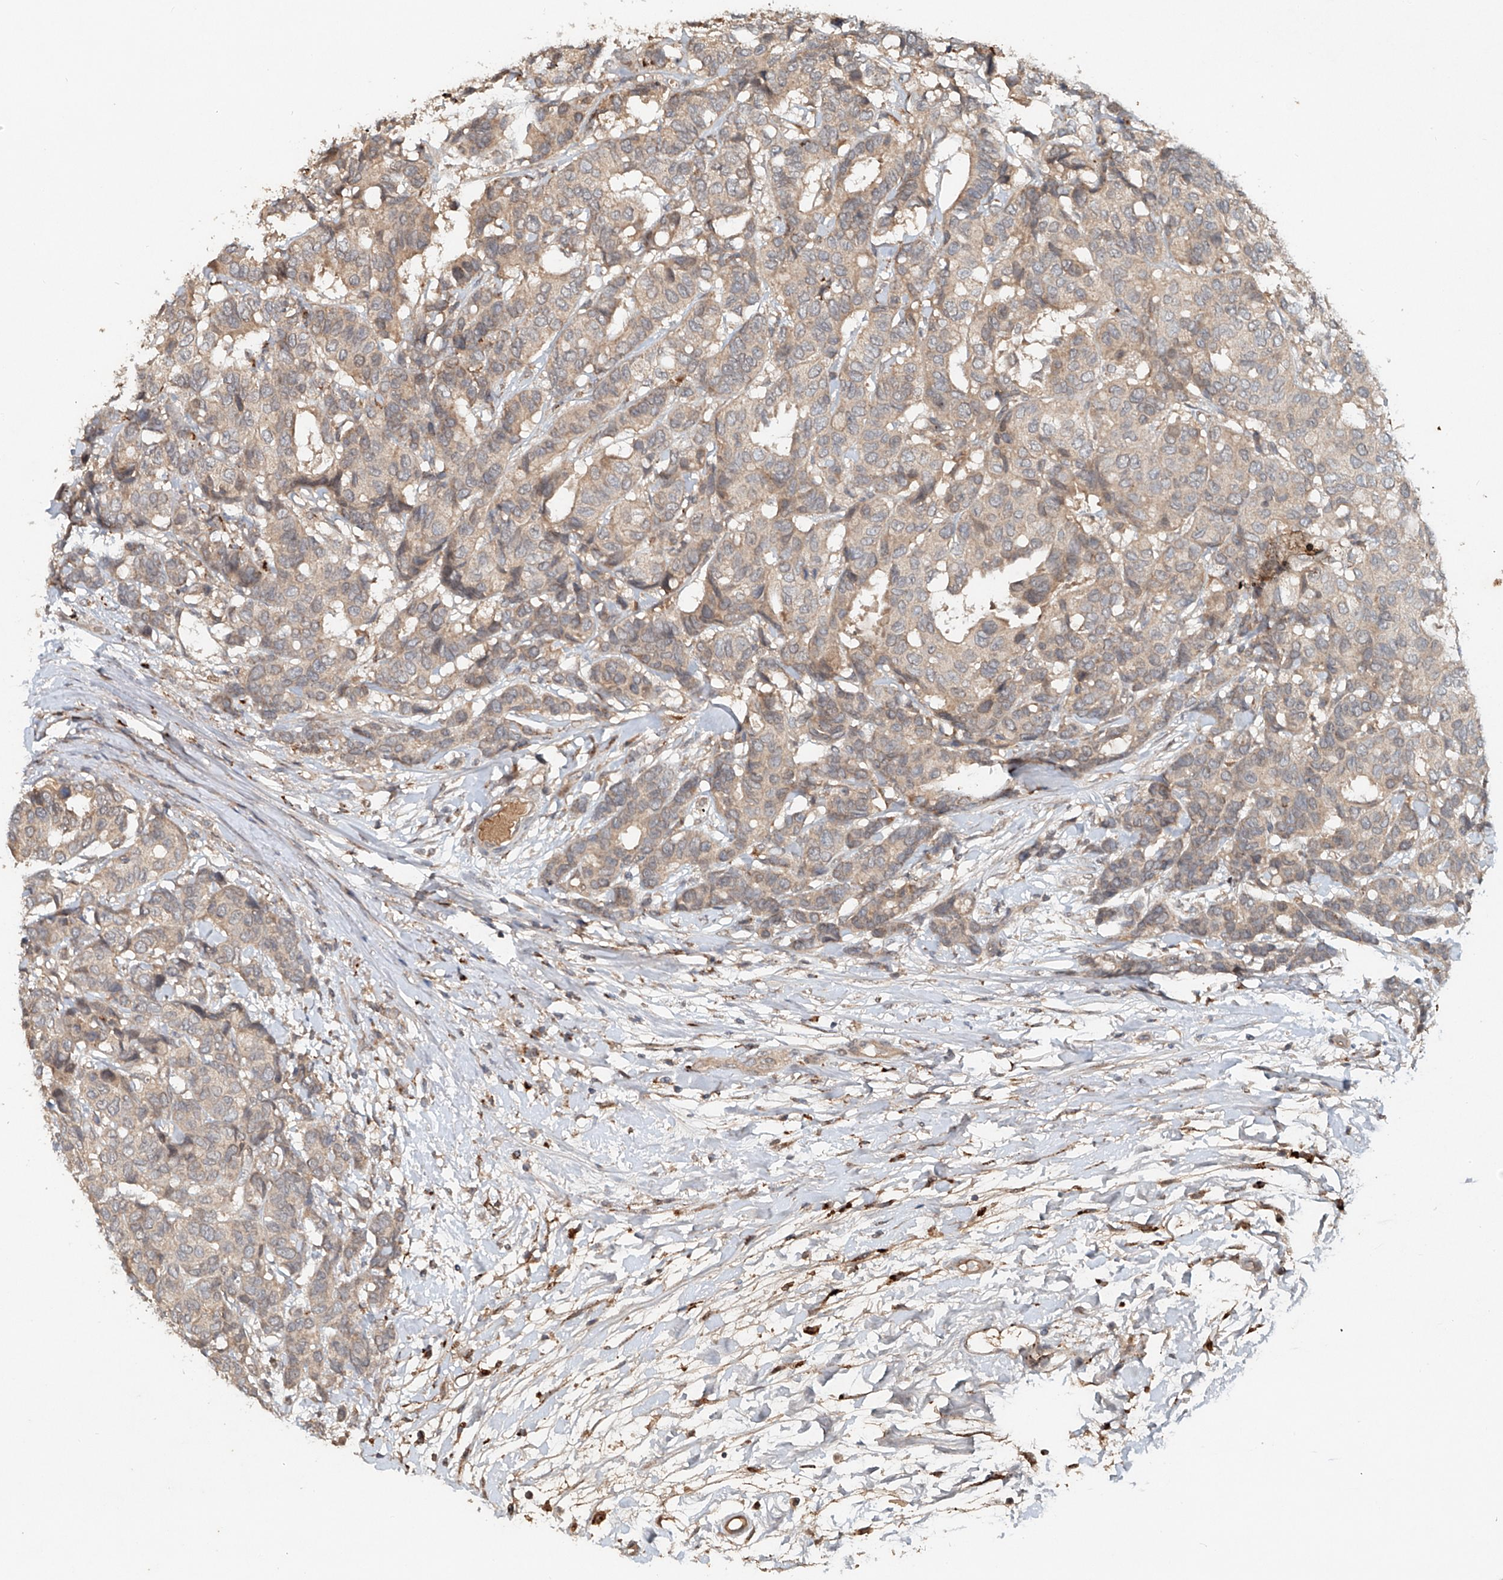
{"staining": {"intensity": "weak", "quantity": ">75%", "location": "cytoplasmic/membranous"}, "tissue": "breast cancer", "cell_type": "Tumor cells", "image_type": "cancer", "snomed": [{"axis": "morphology", "description": "Duct carcinoma"}, {"axis": "topography", "description": "Breast"}], "caption": "High-magnification brightfield microscopy of breast cancer (invasive ductal carcinoma) stained with DAB (brown) and counterstained with hematoxylin (blue). tumor cells exhibit weak cytoplasmic/membranous positivity is seen in about>75% of cells. (brown staining indicates protein expression, while blue staining denotes nuclei).", "gene": "IER5", "patient": {"sex": "female", "age": 87}}